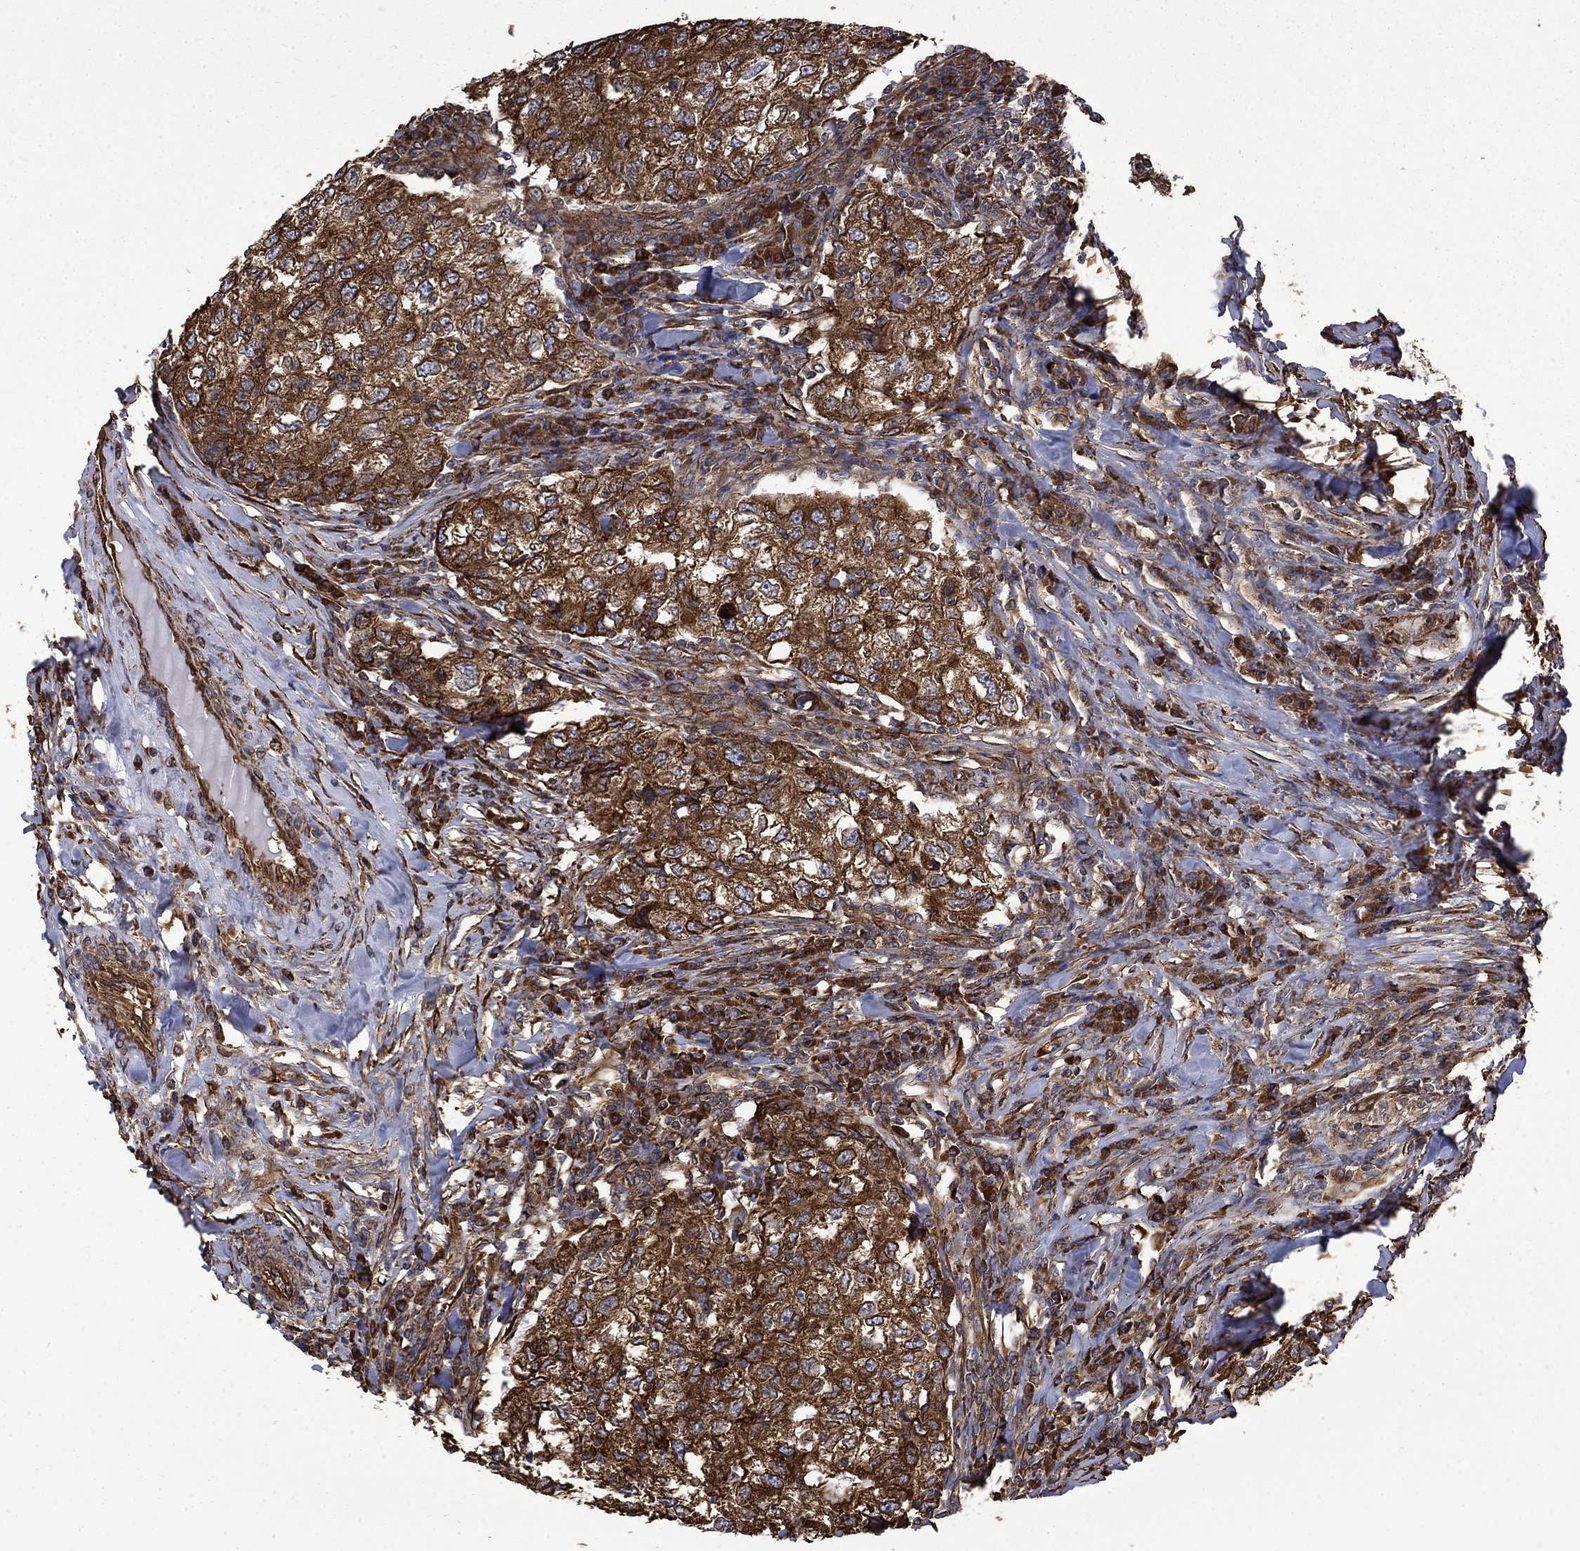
{"staining": {"intensity": "strong", "quantity": ">75%", "location": "cytoplasmic/membranous"}, "tissue": "breast cancer", "cell_type": "Tumor cells", "image_type": "cancer", "snomed": [{"axis": "morphology", "description": "Duct carcinoma"}, {"axis": "topography", "description": "Breast"}], "caption": "A micrograph of breast infiltrating ductal carcinoma stained for a protein displays strong cytoplasmic/membranous brown staining in tumor cells.", "gene": "CUTC", "patient": {"sex": "female", "age": 30}}